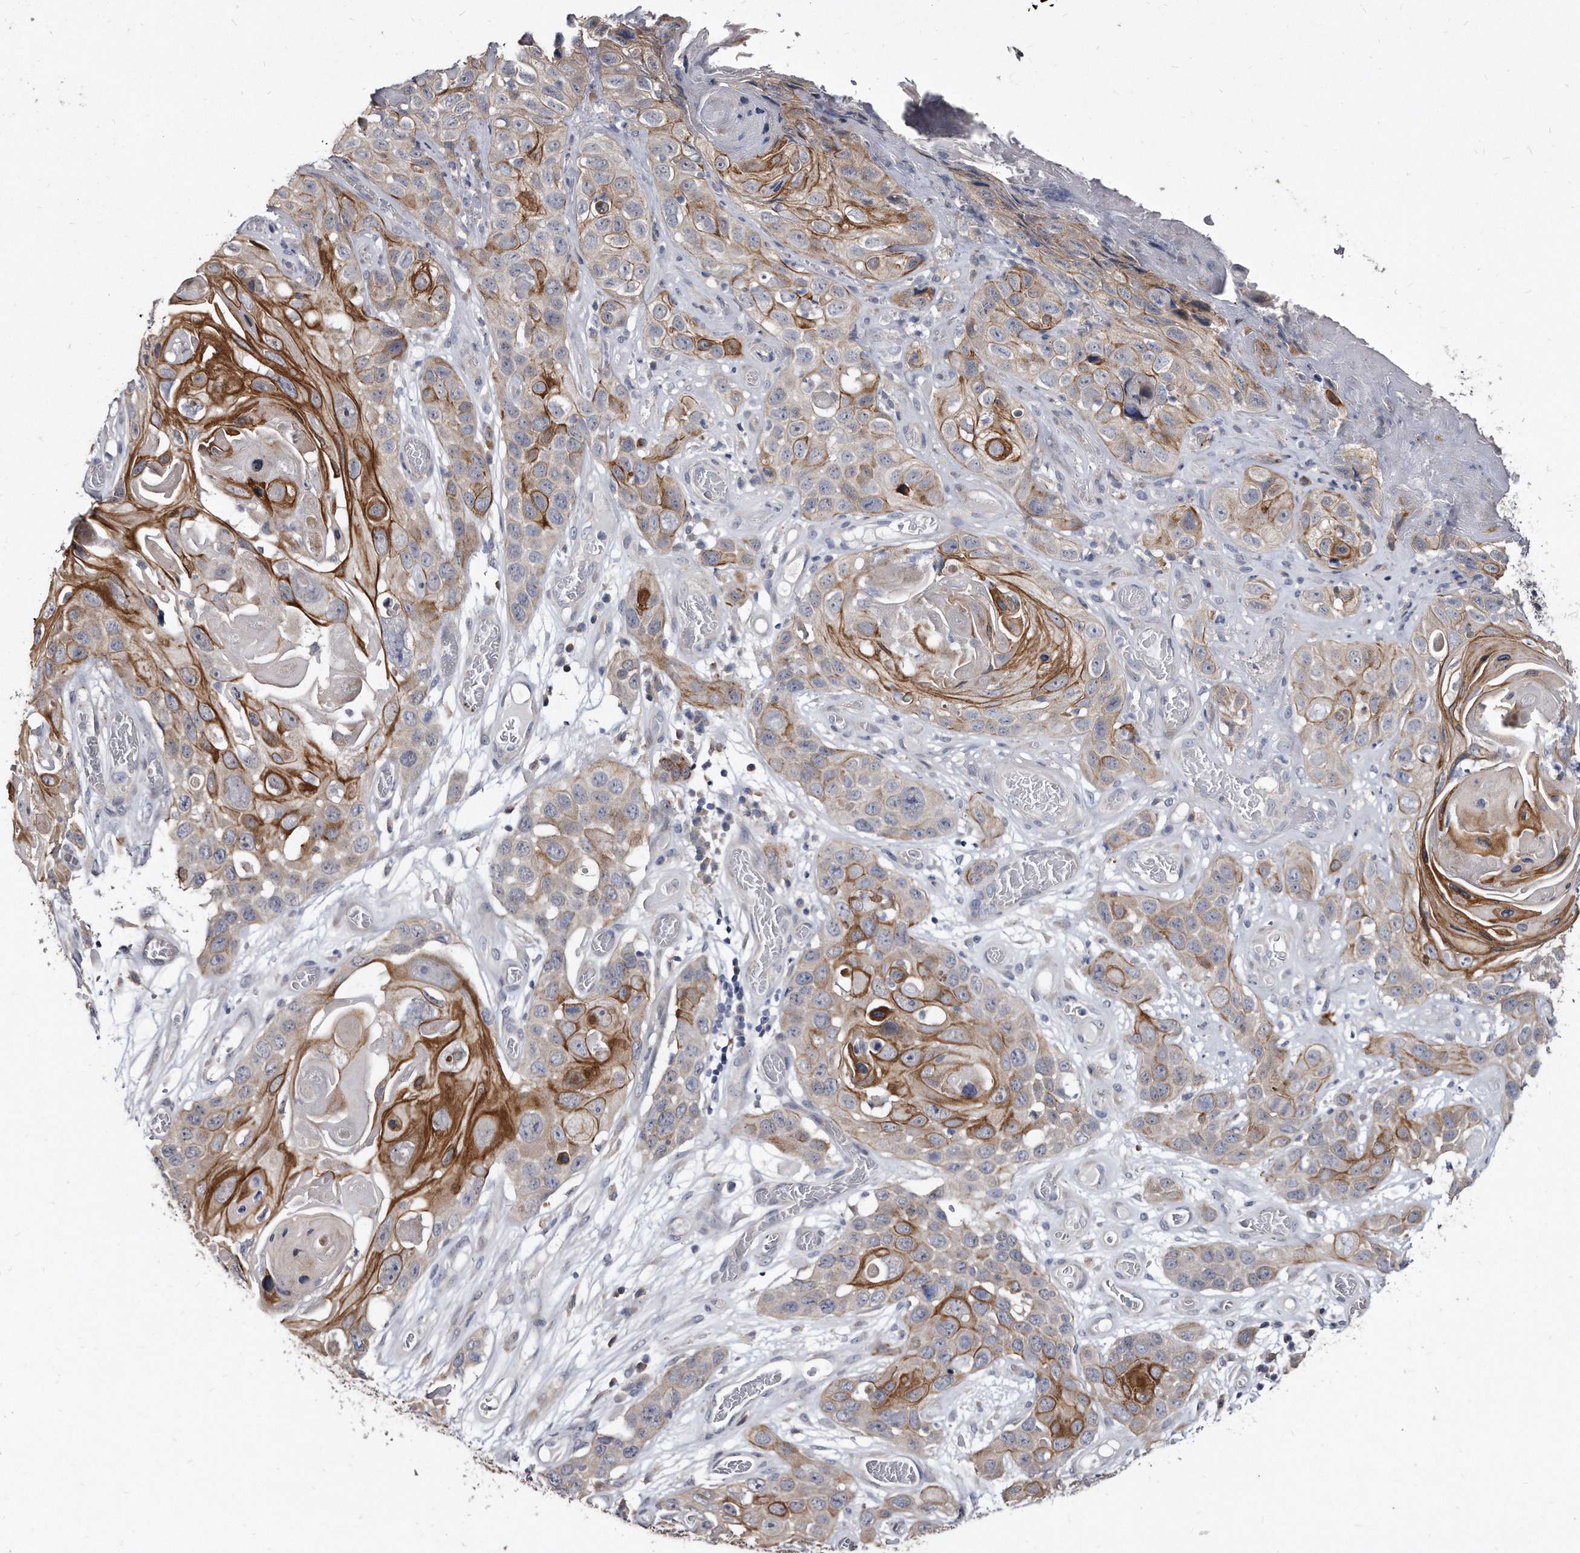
{"staining": {"intensity": "moderate", "quantity": "25%-75%", "location": "cytoplasmic/membranous"}, "tissue": "skin cancer", "cell_type": "Tumor cells", "image_type": "cancer", "snomed": [{"axis": "morphology", "description": "Squamous cell carcinoma, NOS"}, {"axis": "topography", "description": "Skin"}], "caption": "Immunohistochemical staining of human squamous cell carcinoma (skin) demonstrates moderate cytoplasmic/membranous protein positivity in approximately 25%-75% of tumor cells. Using DAB (3,3'-diaminobenzidine) (brown) and hematoxylin (blue) stains, captured at high magnification using brightfield microscopy.", "gene": "KLHDC3", "patient": {"sex": "male", "age": 55}}